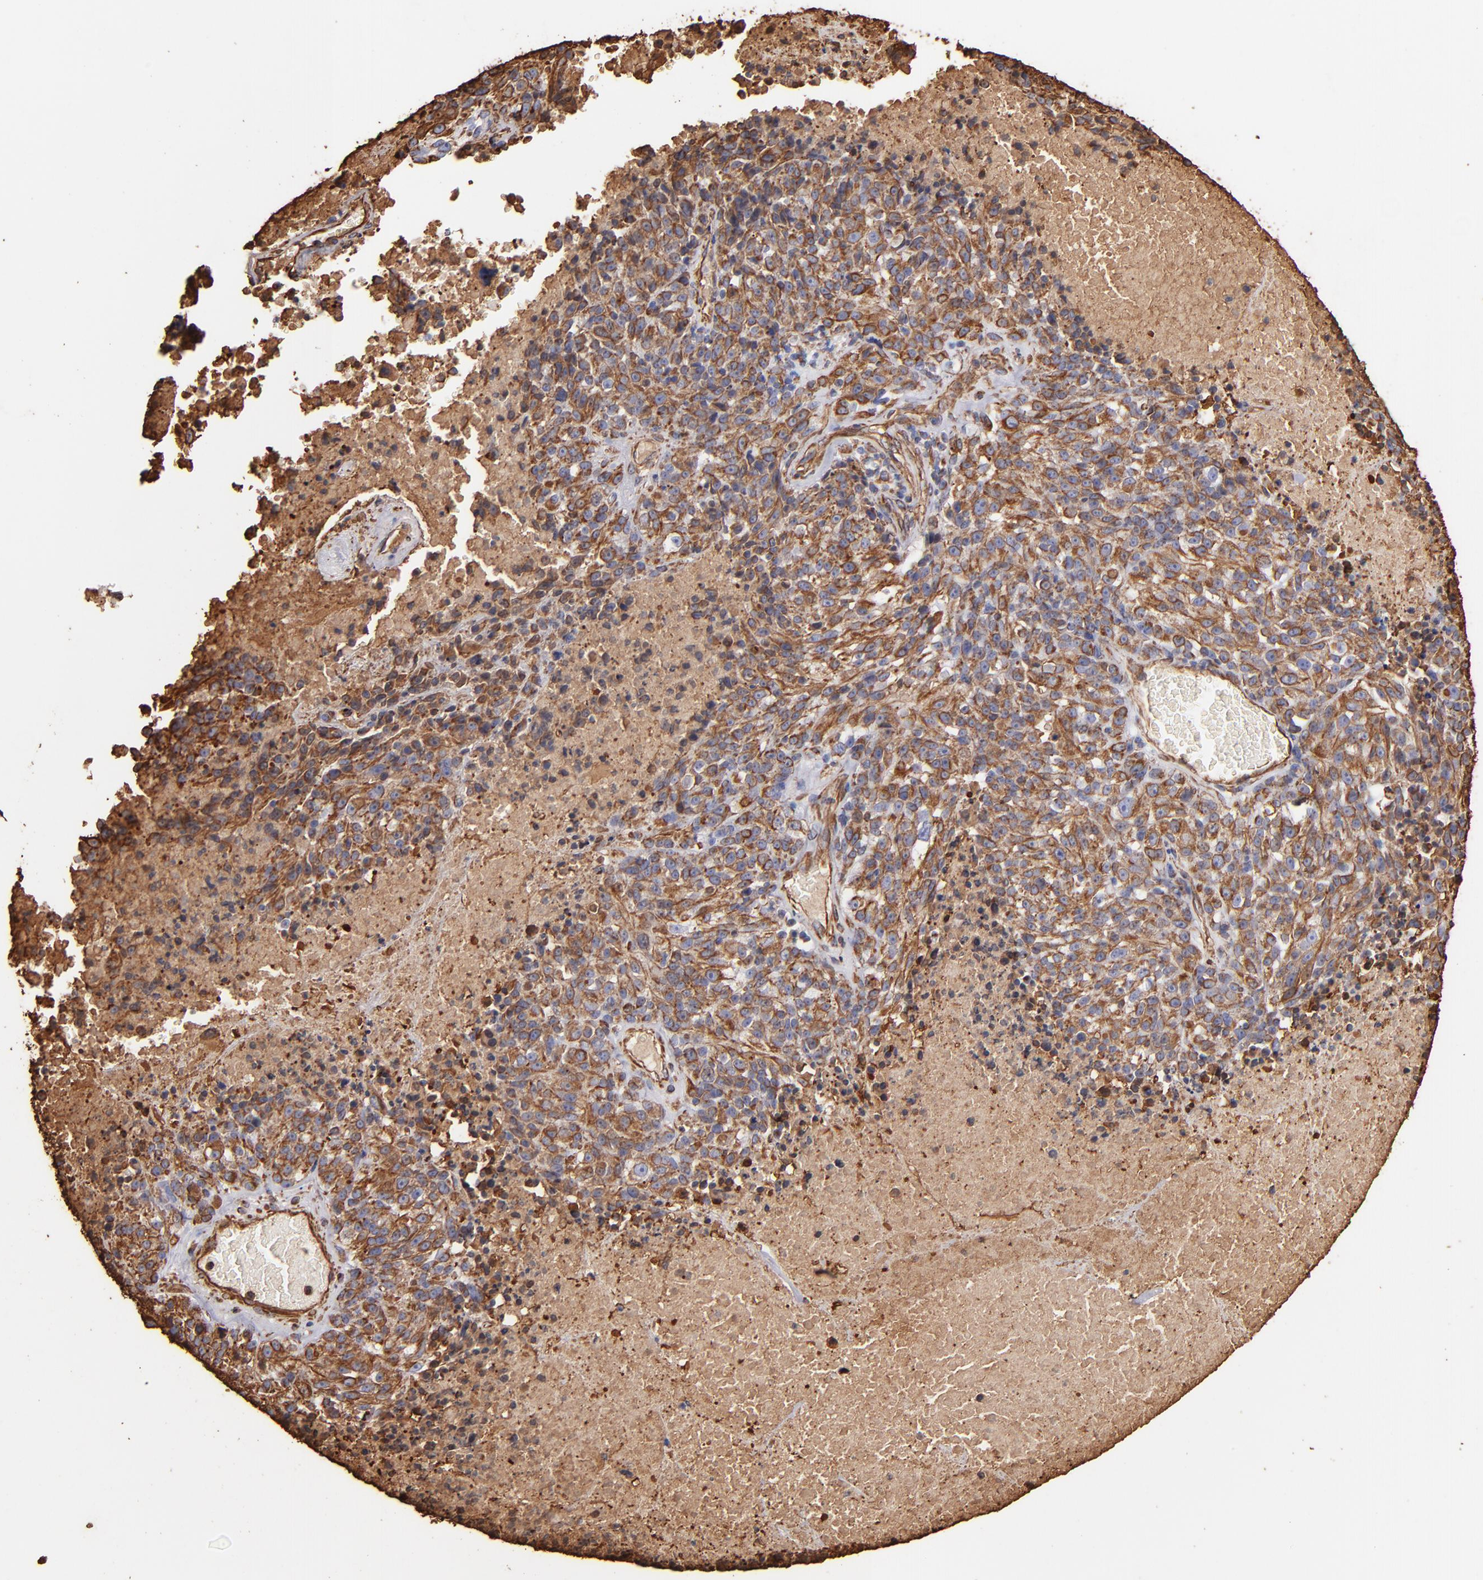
{"staining": {"intensity": "strong", "quantity": ">75%", "location": "cytoplasmic/membranous"}, "tissue": "melanoma", "cell_type": "Tumor cells", "image_type": "cancer", "snomed": [{"axis": "morphology", "description": "Malignant melanoma, Metastatic site"}, {"axis": "topography", "description": "Cerebral cortex"}], "caption": "High-power microscopy captured an immunohistochemistry photomicrograph of malignant melanoma (metastatic site), revealing strong cytoplasmic/membranous positivity in about >75% of tumor cells.", "gene": "VIM", "patient": {"sex": "female", "age": 52}}